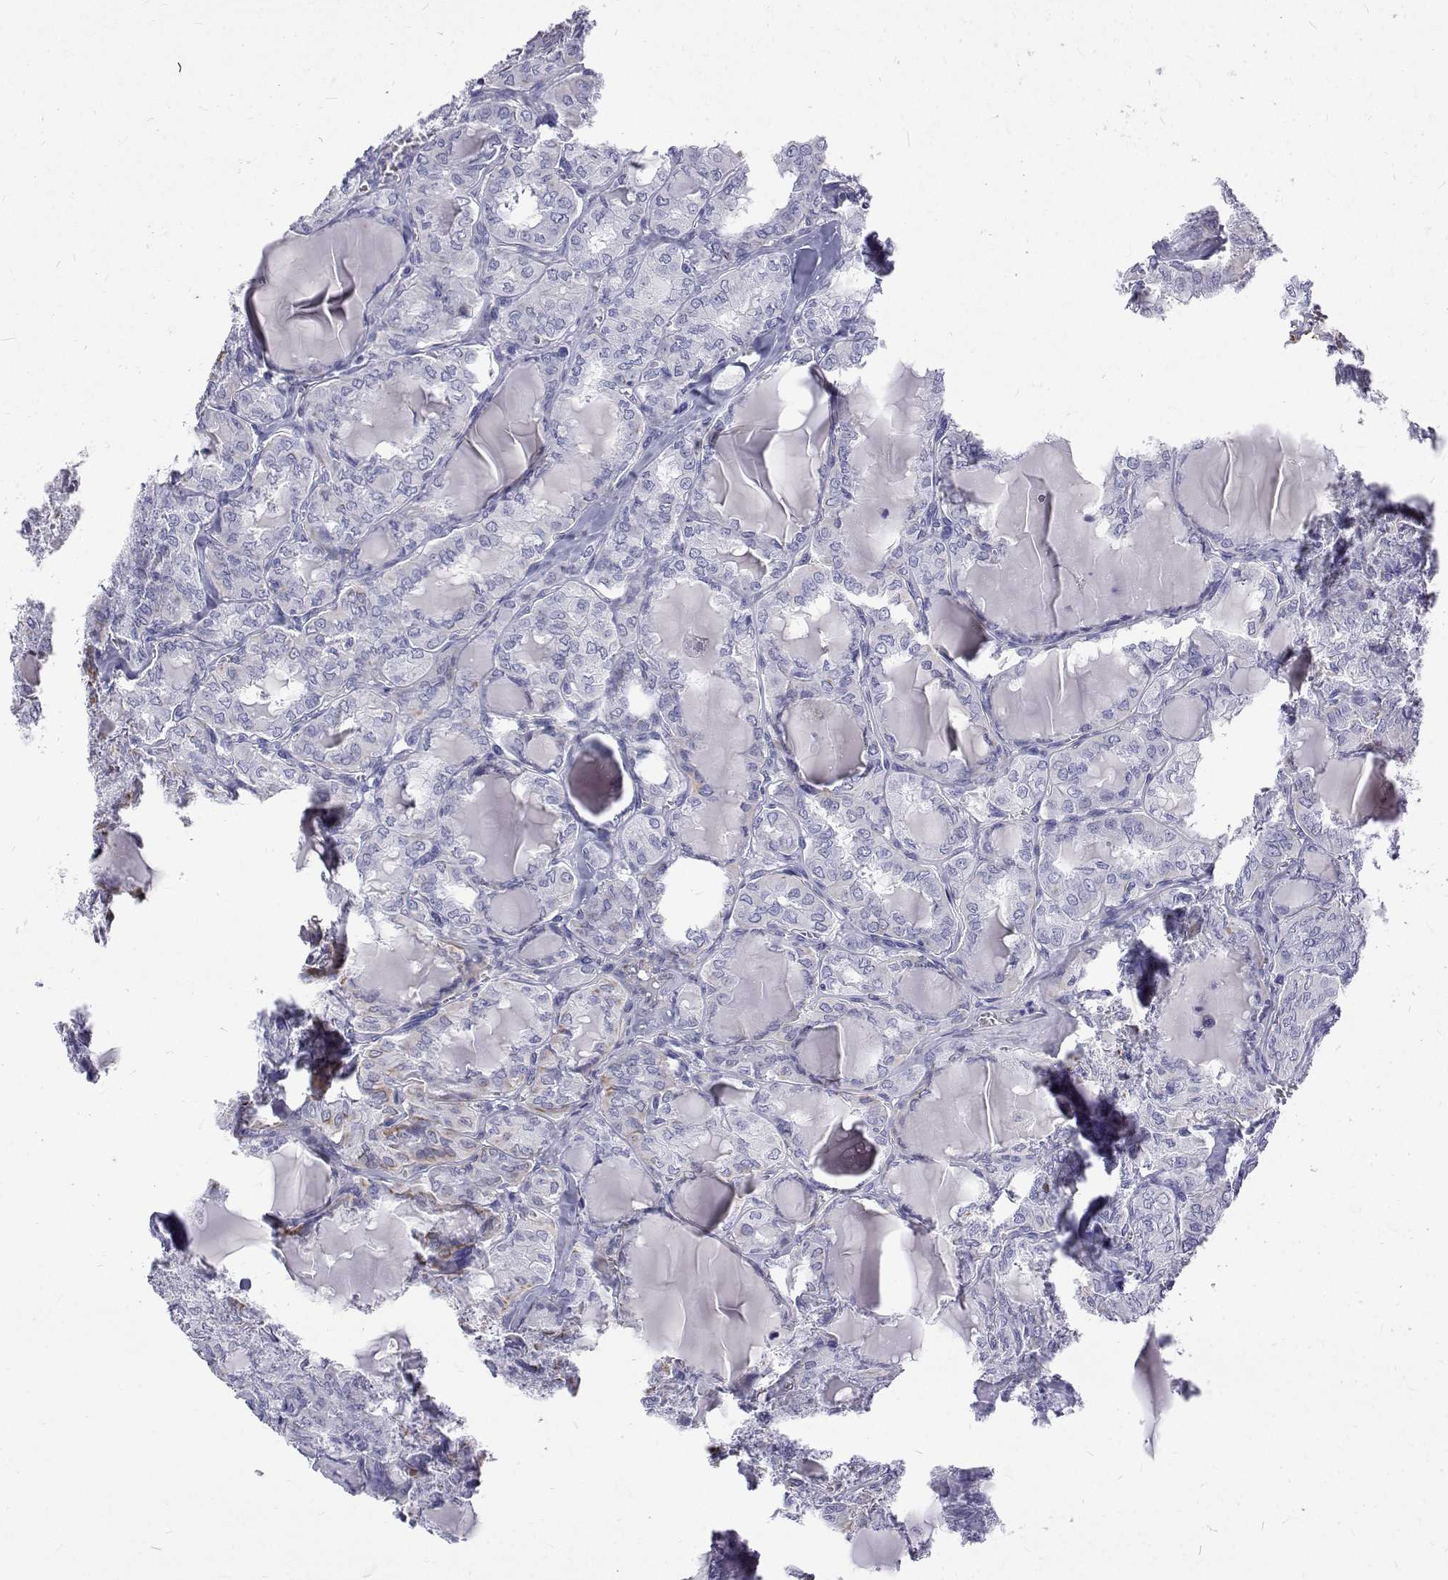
{"staining": {"intensity": "negative", "quantity": "none", "location": "none"}, "tissue": "thyroid cancer", "cell_type": "Tumor cells", "image_type": "cancer", "snomed": [{"axis": "morphology", "description": "Papillary adenocarcinoma, NOS"}, {"axis": "topography", "description": "Thyroid gland"}], "caption": "High magnification brightfield microscopy of thyroid papillary adenocarcinoma stained with DAB (brown) and counterstained with hematoxylin (blue): tumor cells show no significant staining.", "gene": "OPRPN", "patient": {"sex": "male", "age": 20}}